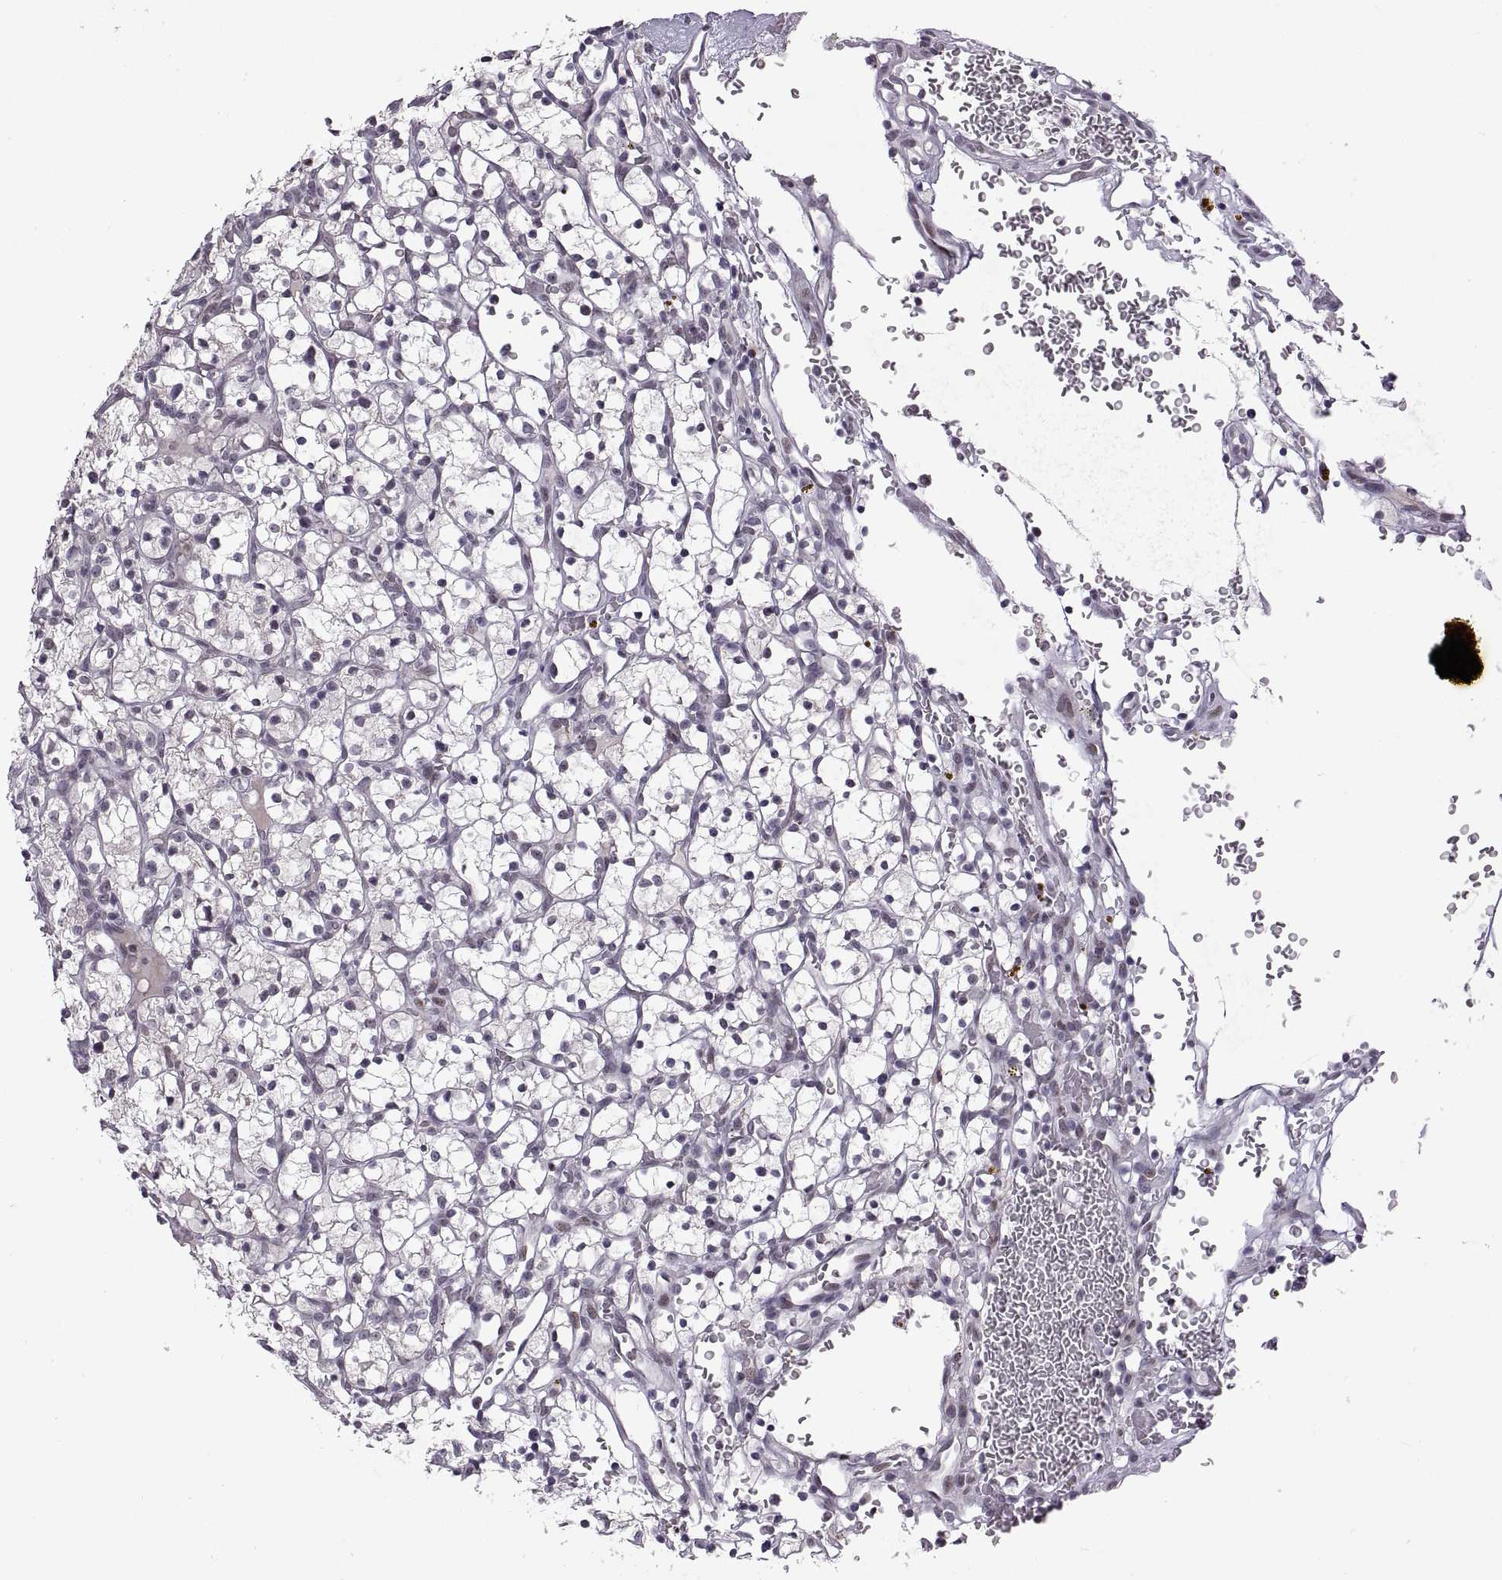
{"staining": {"intensity": "negative", "quantity": "none", "location": "none"}, "tissue": "renal cancer", "cell_type": "Tumor cells", "image_type": "cancer", "snomed": [{"axis": "morphology", "description": "Adenocarcinoma, NOS"}, {"axis": "topography", "description": "Kidney"}], "caption": "Renal cancer was stained to show a protein in brown. There is no significant staining in tumor cells.", "gene": "NEK2", "patient": {"sex": "female", "age": 64}}